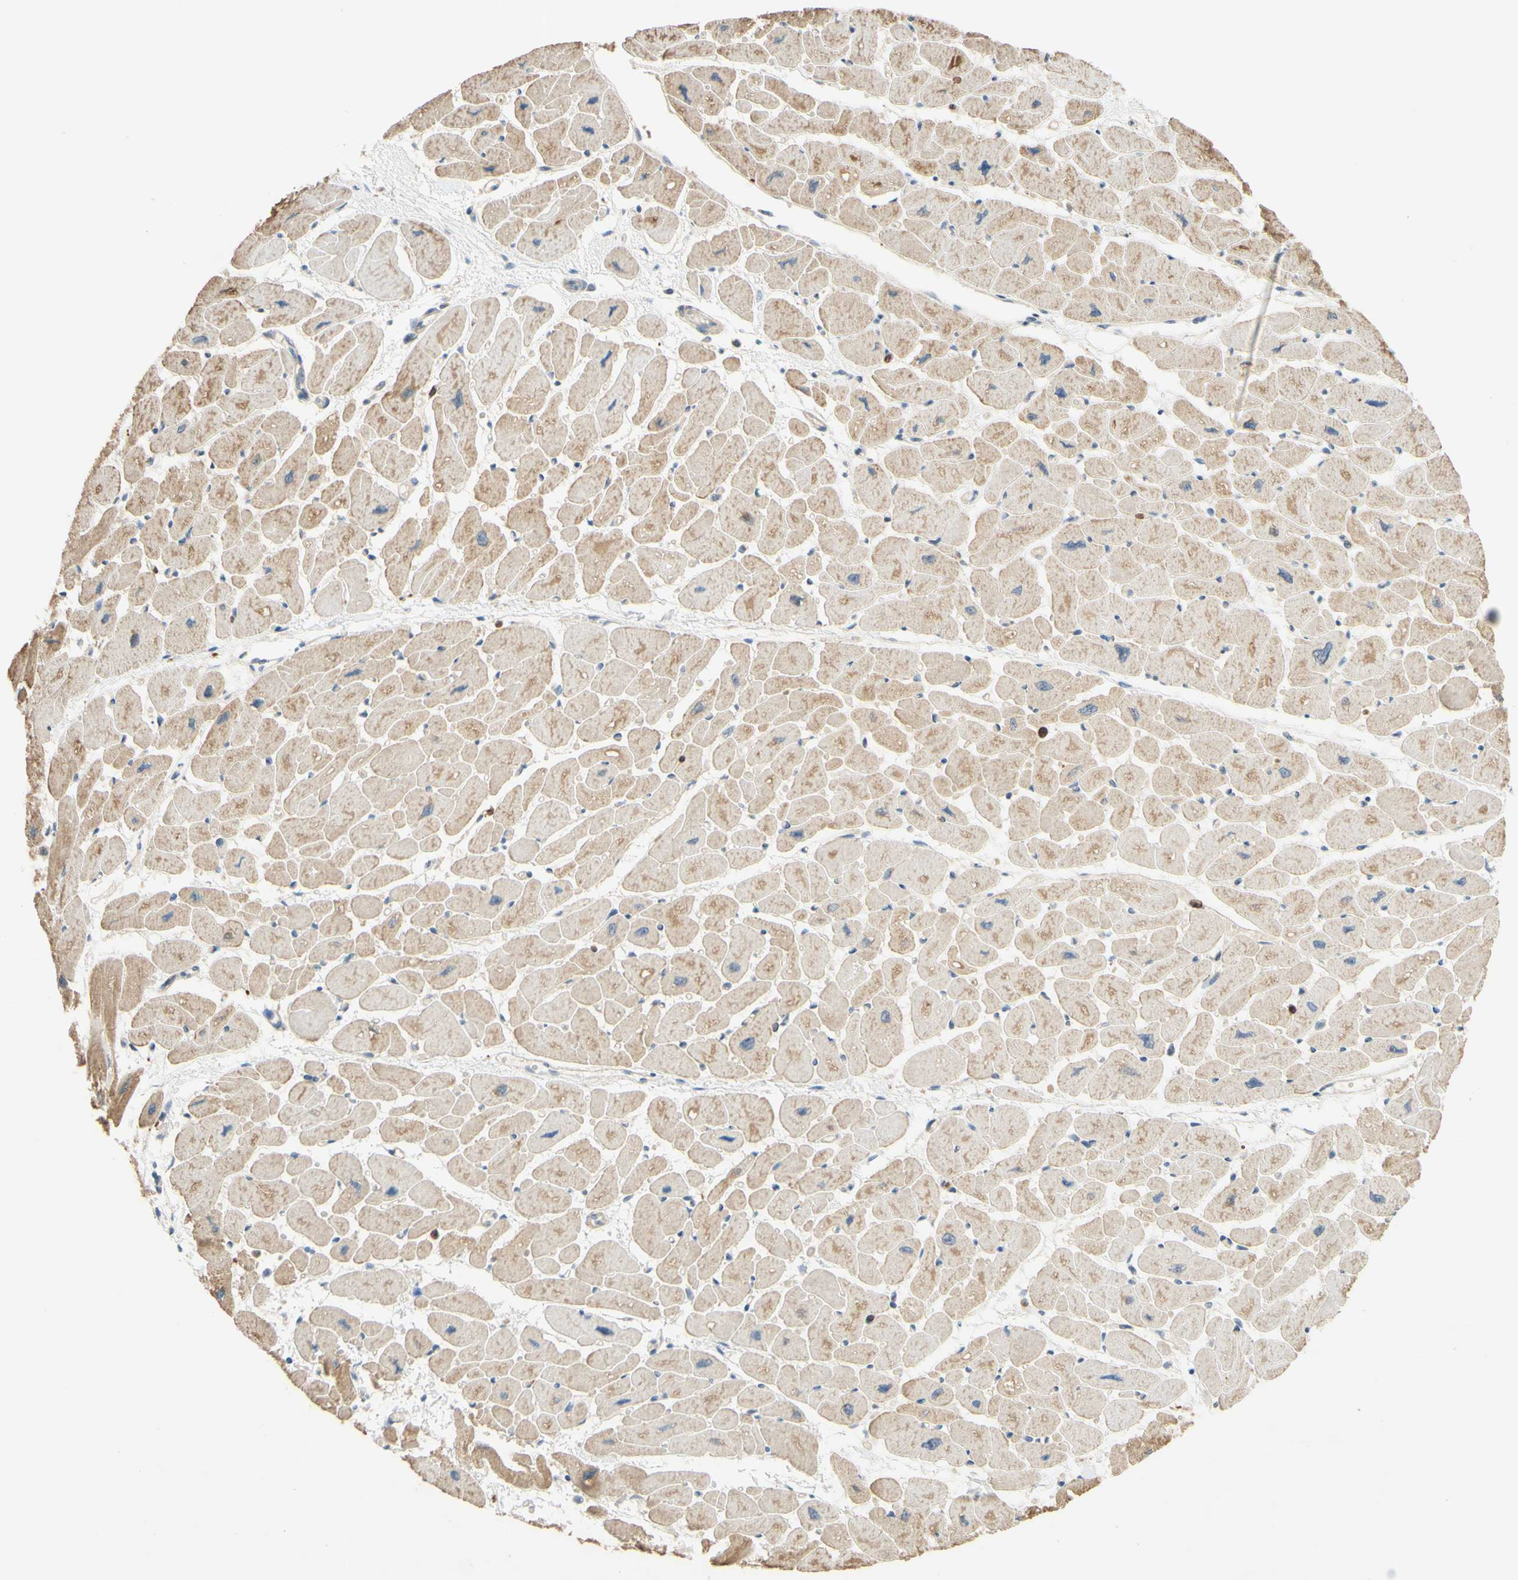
{"staining": {"intensity": "moderate", "quantity": "25%-75%", "location": "cytoplasmic/membranous"}, "tissue": "heart muscle", "cell_type": "Cardiomyocytes", "image_type": "normal", "snomed": [{"axis": "morphology", "description": "Normal tissue, NOS"}, {"axis": "topography", "description": "Heart"}], "caption": "Protein expression analysis of unremarkable human heart muscle reveals moderate cytoplasmic/membranous expression in approximately 25%-75% of cardiomyocytes. (Stains: DAB (3,3'-diaminobenzidine) in brown, nuclei in blue, Microscopy: brightfield microscopy at high magnification).", "gene": "GATA1", "patient": {"sex": "female", "age": 54}}